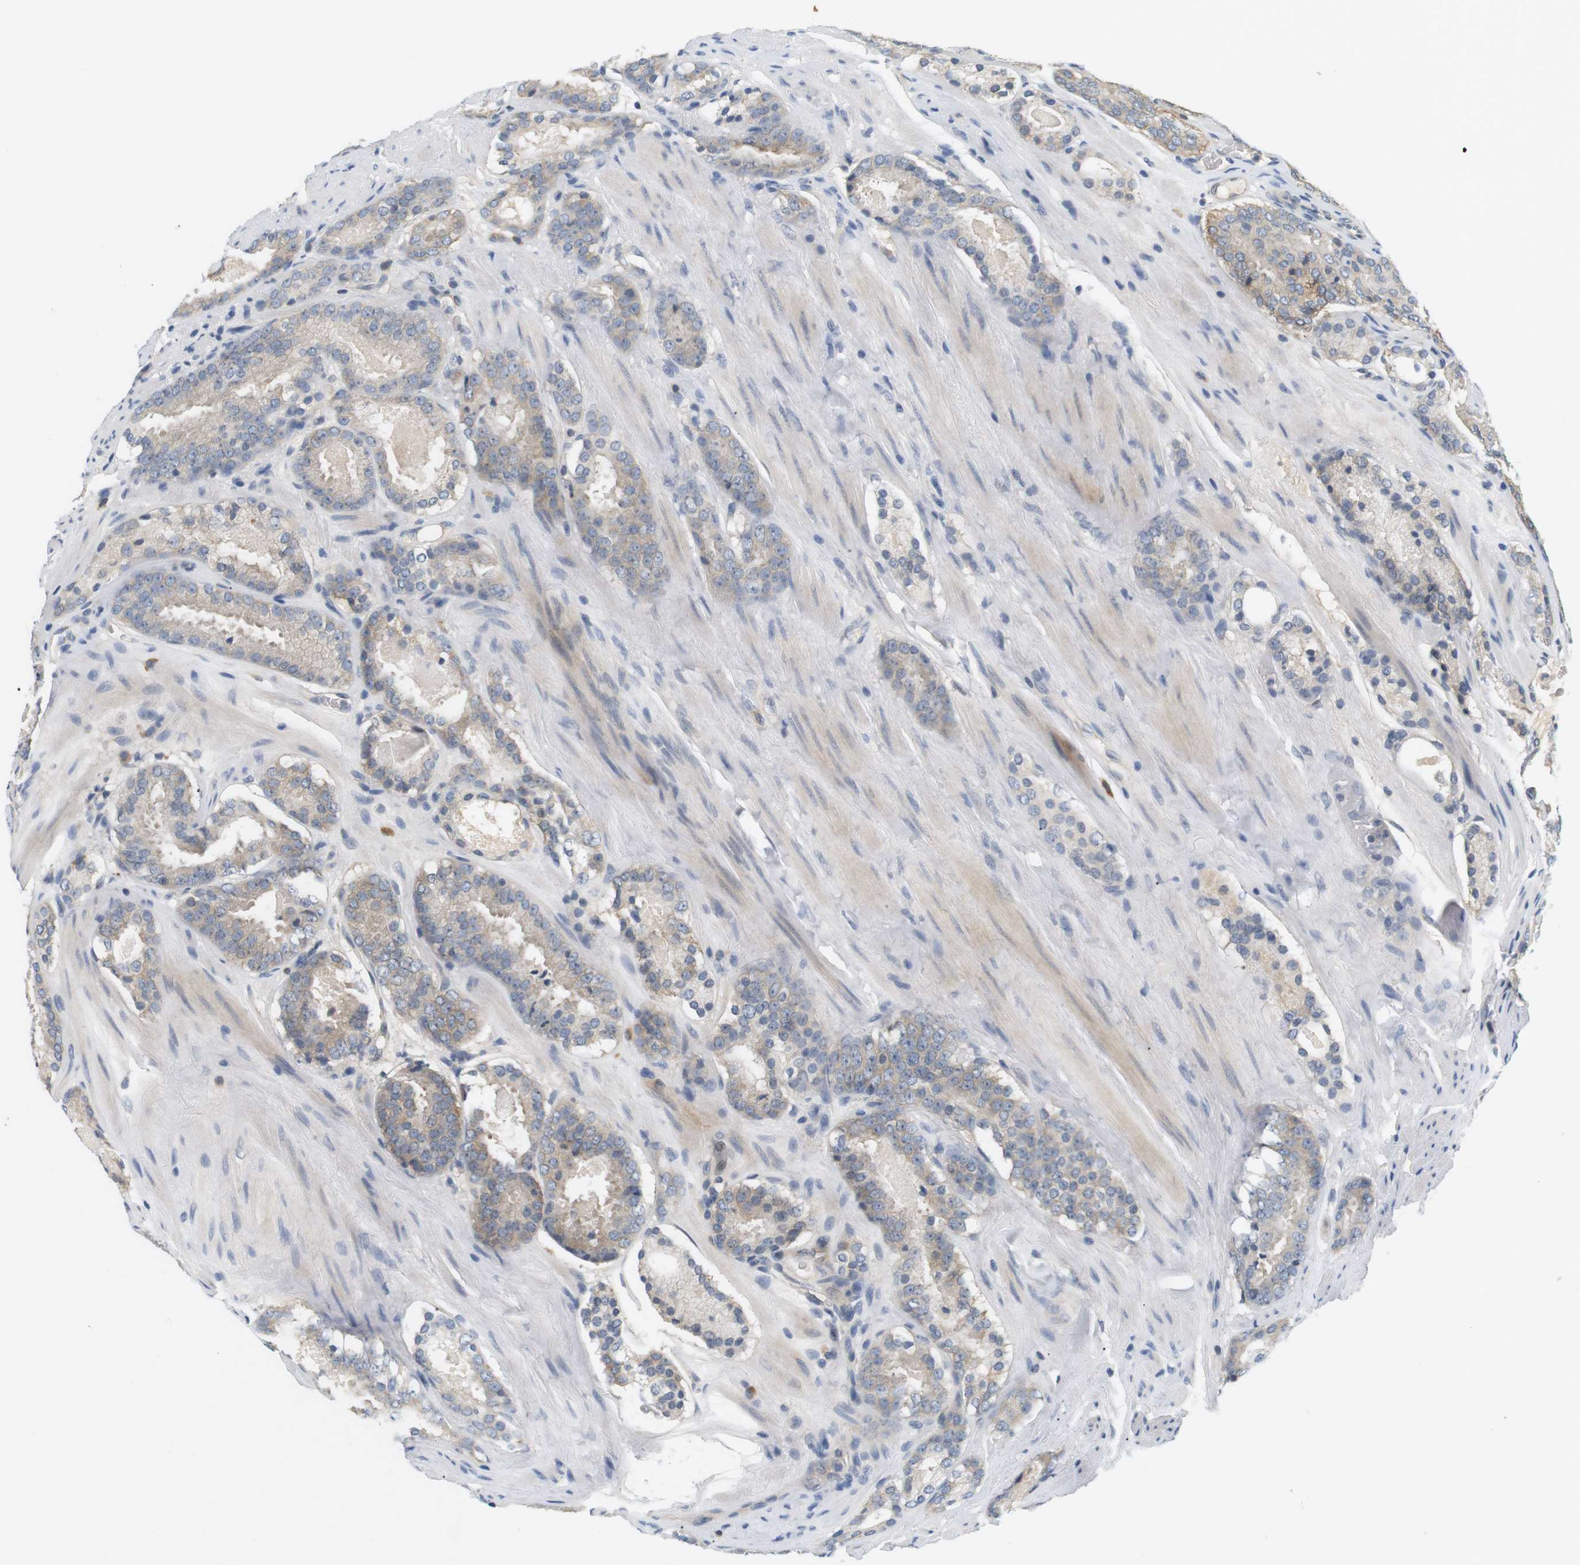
{"staining": {"intensity": "weak", "quantity": ">75%", "location": "cytoplasmic/membranous"}, "tissue": "prostate cancer", "cell_type": "Tumor cells", "image_type": "cancer", "snomed": [{"axis": "morphology", "description": "Adenocarcinoma, Low grade"}, {"axis": "topography", "description": "Prostate"}], "caption": "Prostate low-grade adenocarcinoma was stained to show a protein in brown. There is low levels of weak cytoplasmic/membranous expression in about >75% of tumor cells.", "gene": "EVA1C", "patient": {"sex": "male", "age": 69}}